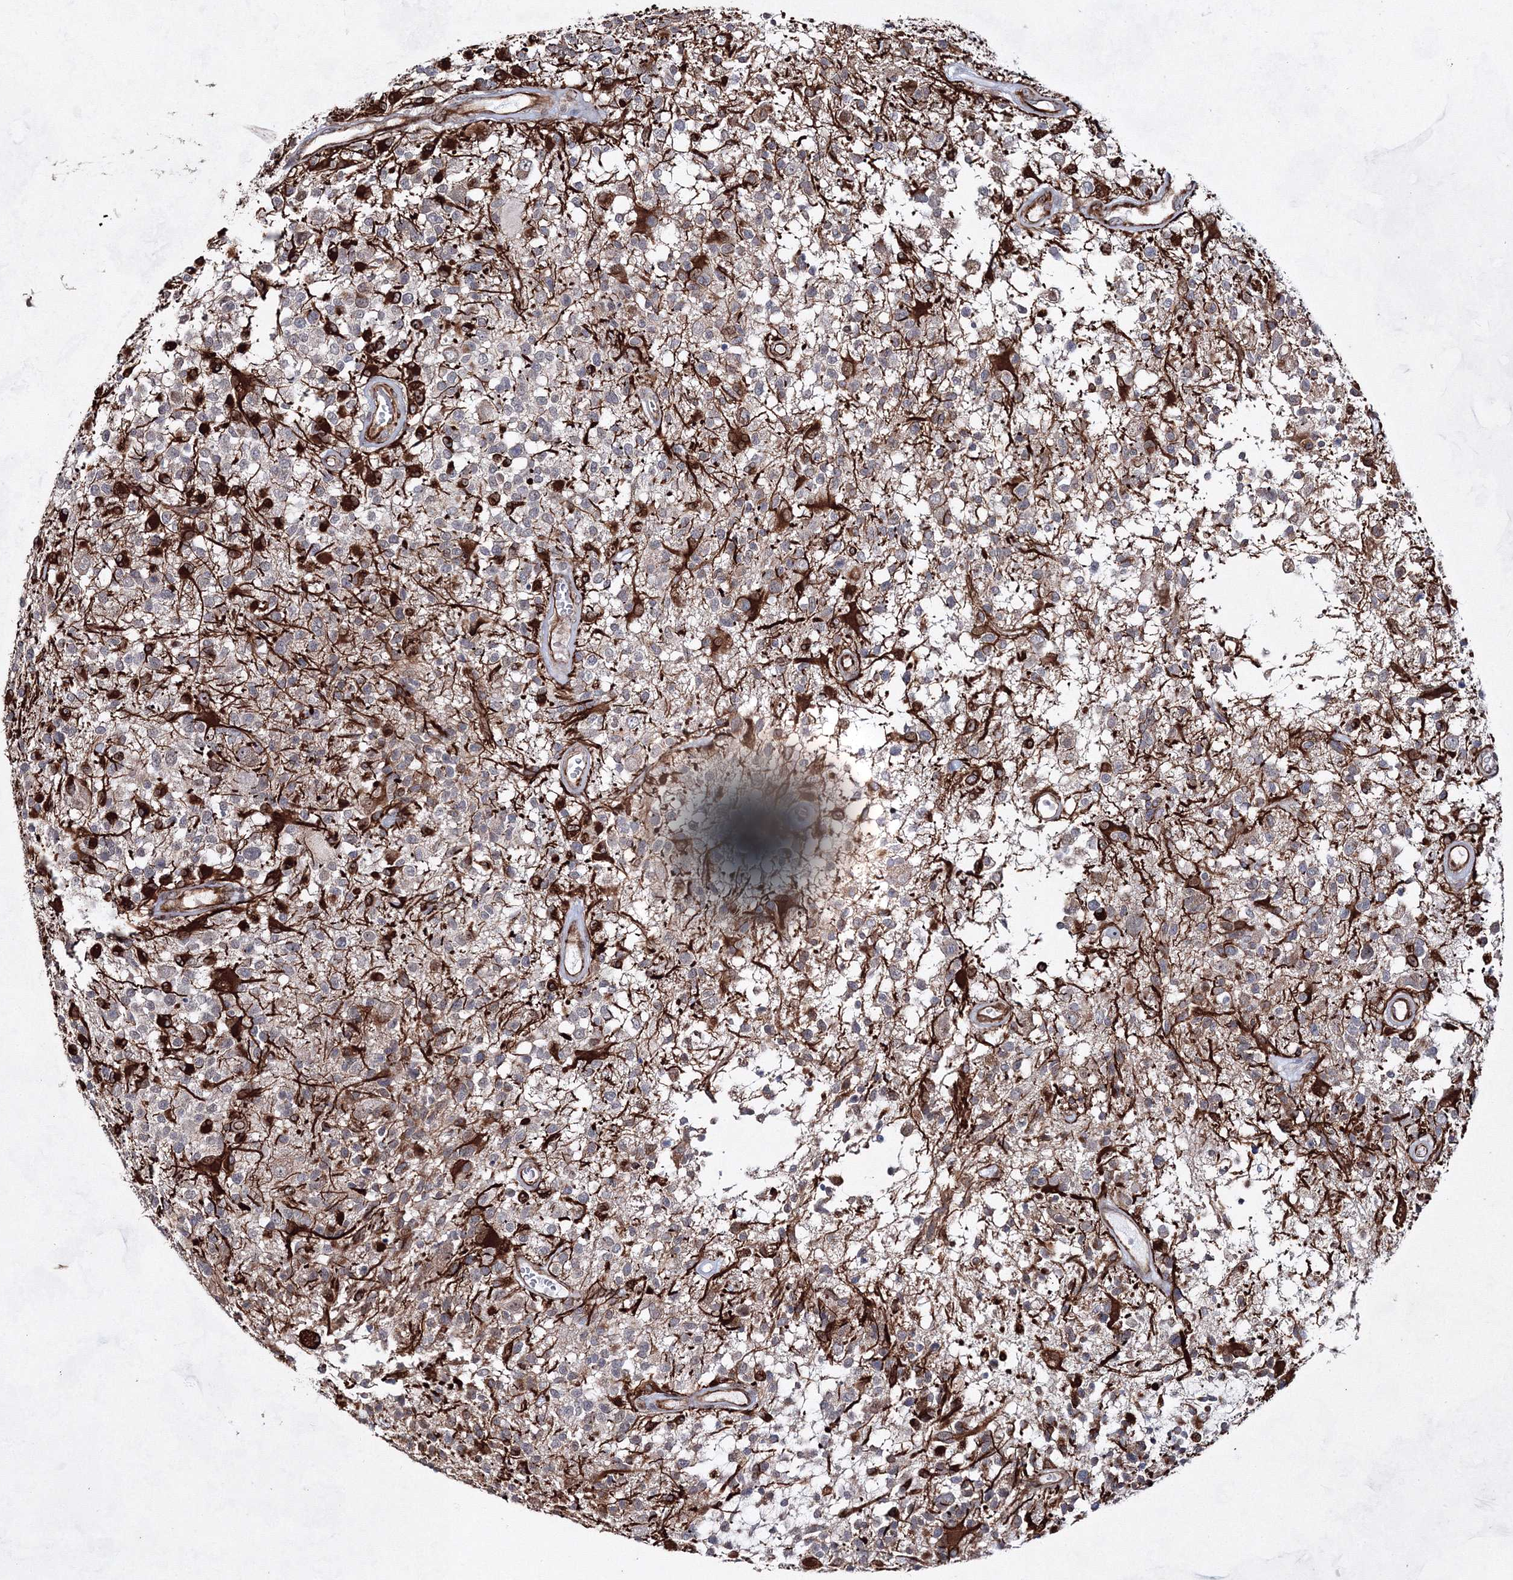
{"staining": {"intensity": "negative", "quantity": "none", "location": "none"}, "tissue": "glioma", "cell_type": "Tumor cells", "image_type": "cancer", "snomed": [{"axis": "morphology", "description": "Glioma, malignant, High grade"}, {"axis": "morphology", "description": "Glioblastoma, NOS"}, {"axis": "topography", "description": "Brain"}], "caption": "Tumor cells are negative for brown protein staining in malignant glioma (high-grade). Brightfield microscopy of IHC stained with DAB (brown) and hematoxylin (blue), captured at high magnification.", "gene": "SNIP1", "patient": {"sex": "male", "age": 60}}